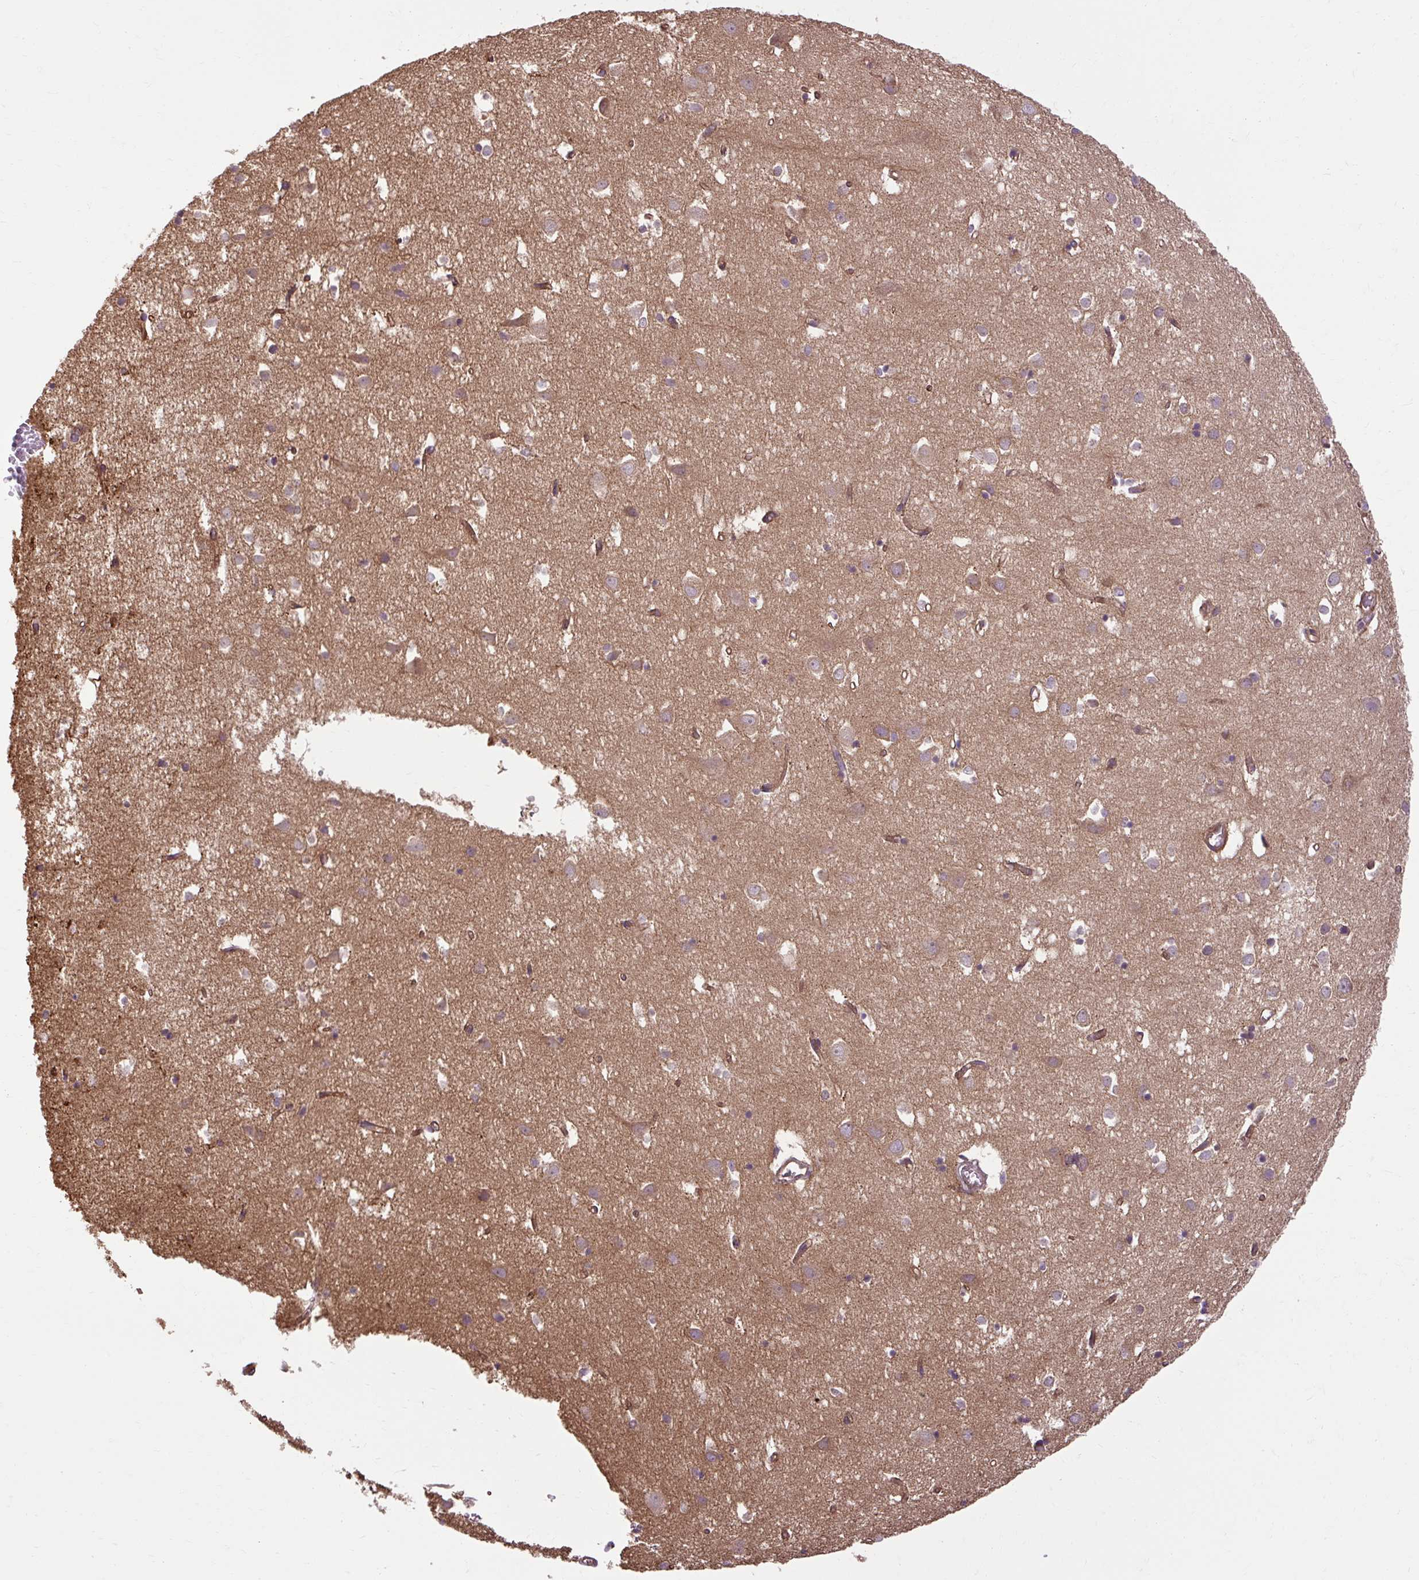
{"staining": {"intensity": "moderate", "quantity": ">75%", "location": "cytoplasmic/membranous"}, "tissue": "cerebral cortex", "cell_type": "Endothelial cells", "image_type": "normal", "snomed": [{"axis": "morphology", "description": "Normal tissue, NOS"}, {"axis": "topography", "description": "Cerebral cortex"}], "caption": "A micrograph of human cerebral cortex stained for a protein demonstrates moderate cytoplasmic/membranous brown staining in endothelial cells. The staining was performed using DAB, with brown indicating positive protein expression. Nuclei are stained blue with hematoxylin.", "gene": "CCDC93", "patient": {"sex": "male", "age": 70}}